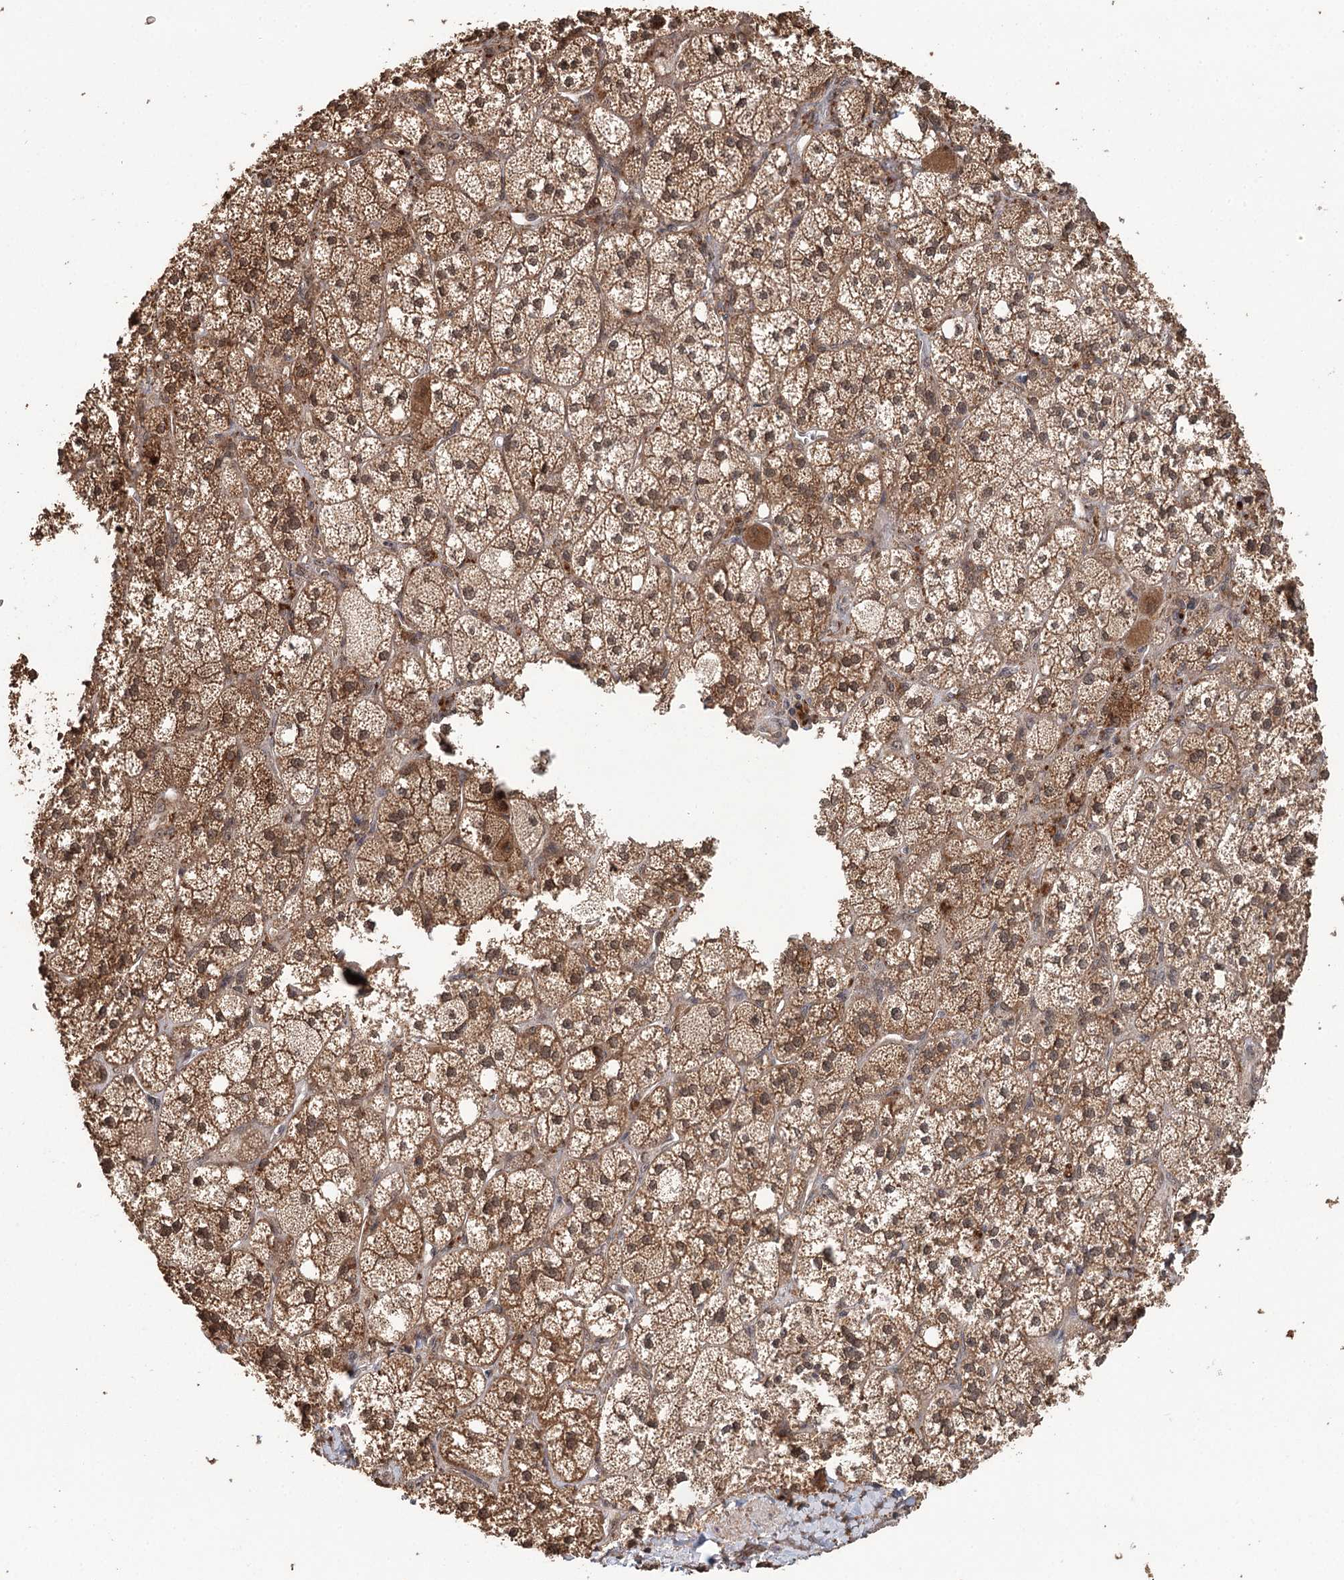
{"staining": {"intensity": "moderate", "quantity": ">75%", "location": "cytoplasmic/membranous,nuclear"}, "tissue": "adrenal gland", "cell_type": "Glandular cells", "image_type": "normal", "snomed": [{"axis": "morphology", "description": "Normal tissue, NOS"}, {"axis": "topography", "description": "Adrenal gland"}], "caption": "Normal adrenal gland was stained to show a protein in brown. There is medium levels of moderate cytoplasmic/membranous,nuclear staining in about >75% of glandular cells. (DAB IHC with brightfield microscopy, high magnification).", "gene": "N6AMT1", "patient": {"sex": "male", "age": 61}}